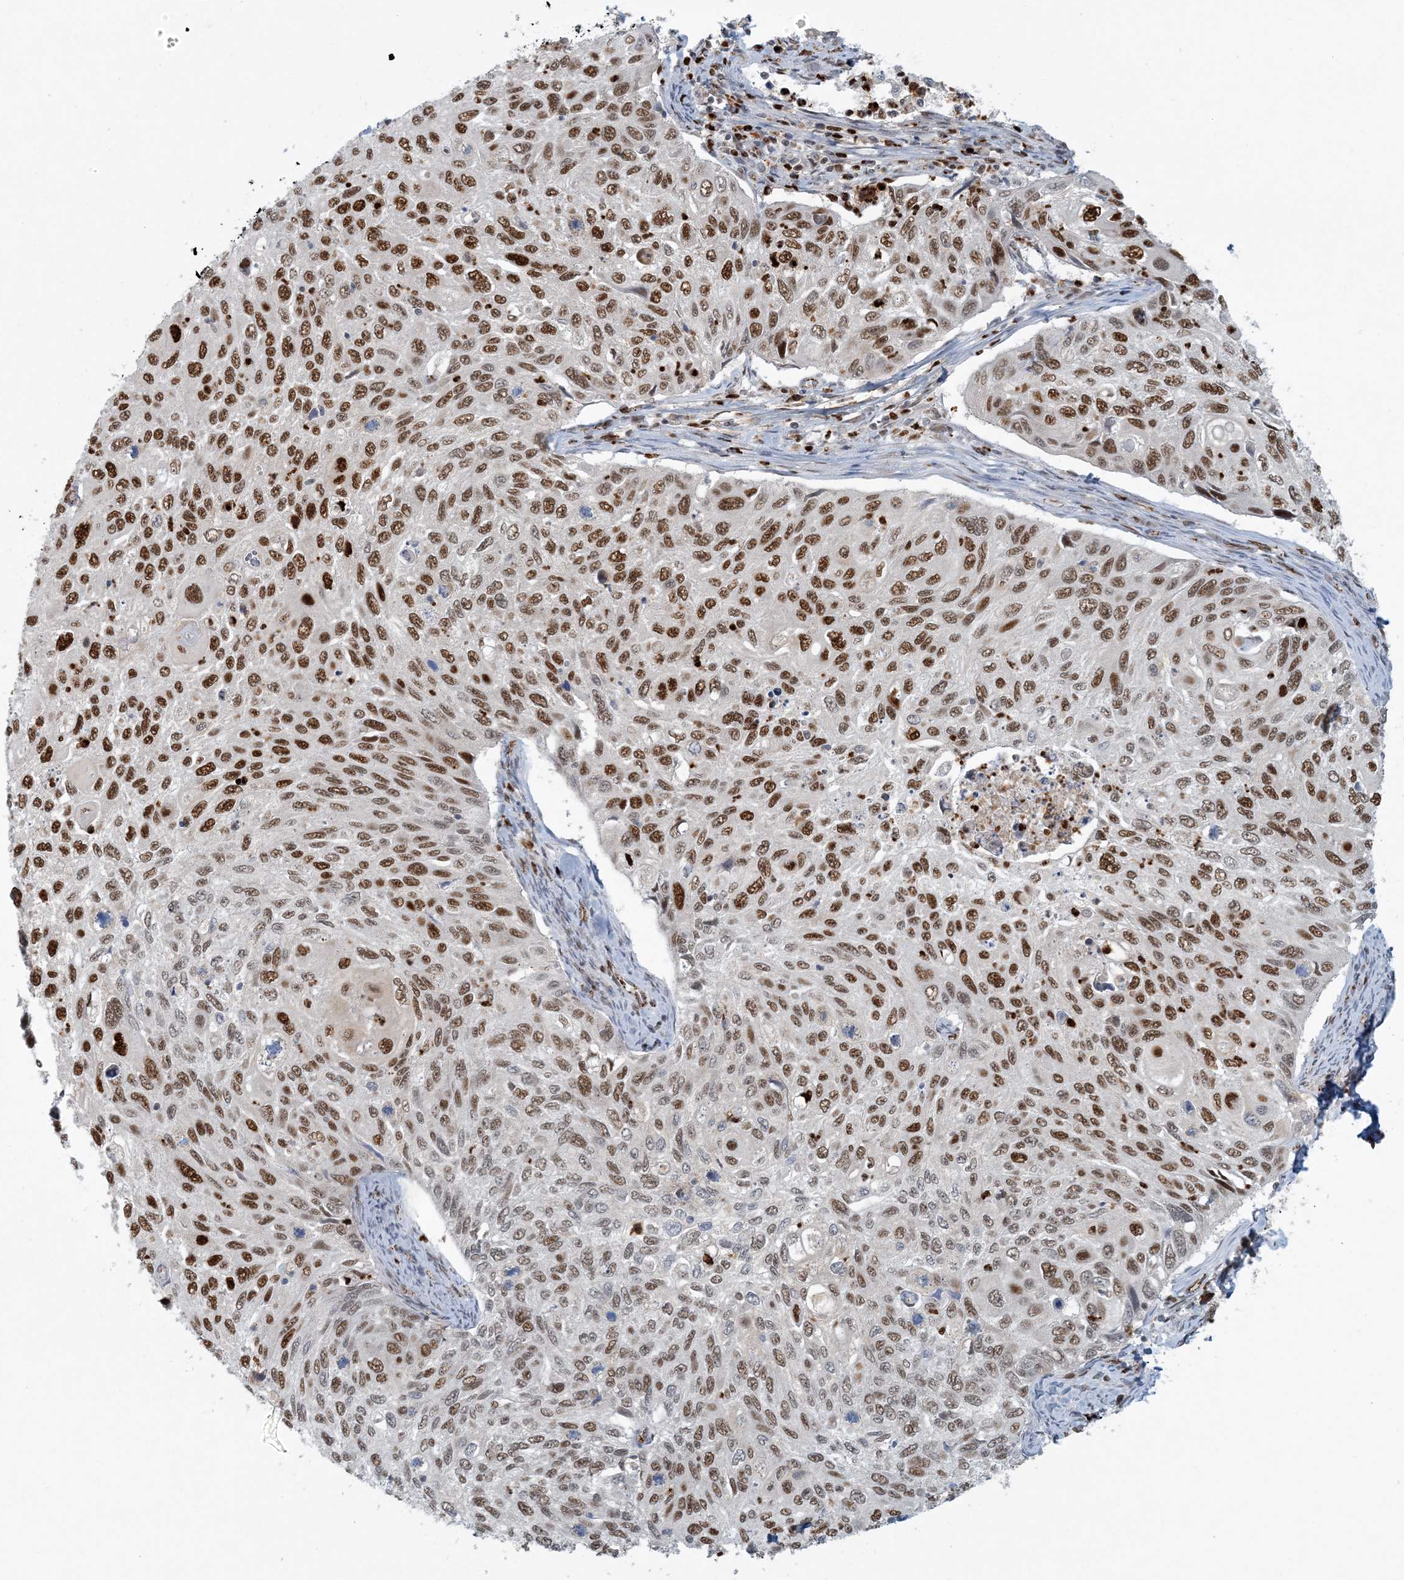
{"staining": {"intensity": "moderate", "quantity": ">75%", "location": "nuclear"}, "tissue": "cervical cancer", "cell_type": "Tumor cells", "image_type": "cancer", "snomed": [{"axis": "morphology", "description": "Squamous cell carcinoma, NOS"}, {"axis": "topography", "description": "Cervix"}], "caption": "High-power microscopy captured an immunohistochemistry (IHC) micrograph of cervical squamous cell carcinoma, revealing moderate nuclear staining in about >75% of tumor cells.", "gene": "AK9", "patient": {"sex": "female", "age": 70}}